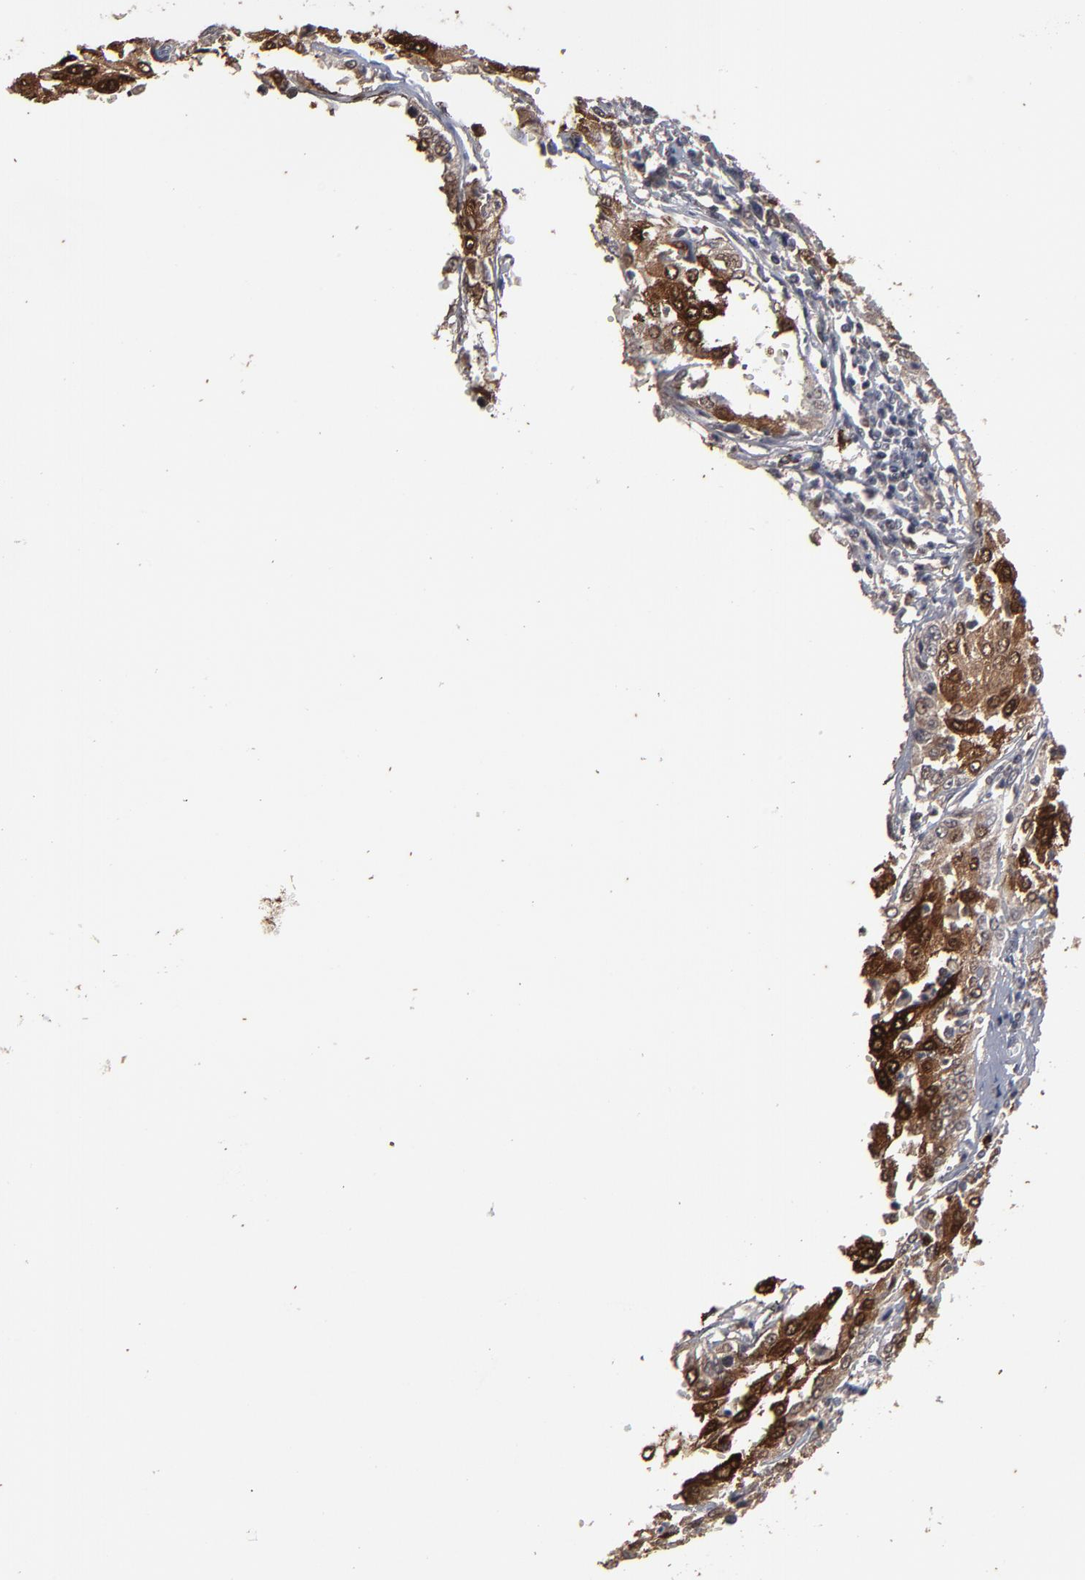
{"staining": {"intensity": "strong", "quantity": ">75%", "location": "cytoplasmic/membranous"}, "tissue": "cervical cancer", "cell_type": "Tumor cells", "image_type": "cancer", "snomed": [{"axis": "morphology", "description": "Squamous cell carcinoma, NOS"}, {"axis": "topography", "description": "Cervix"}], "caption": "Cervical cancer (squamous cell carcinoma) tissue demonstrates strong cytoplasmic/membranous staining in about >75% of tumor cells, visualized by immunohistochemistry. Ihc stains the protein in brown and the nuclei are stained blue.", "gene": "SLC22A17", "patient": {"sex": "female", "age": 39}}